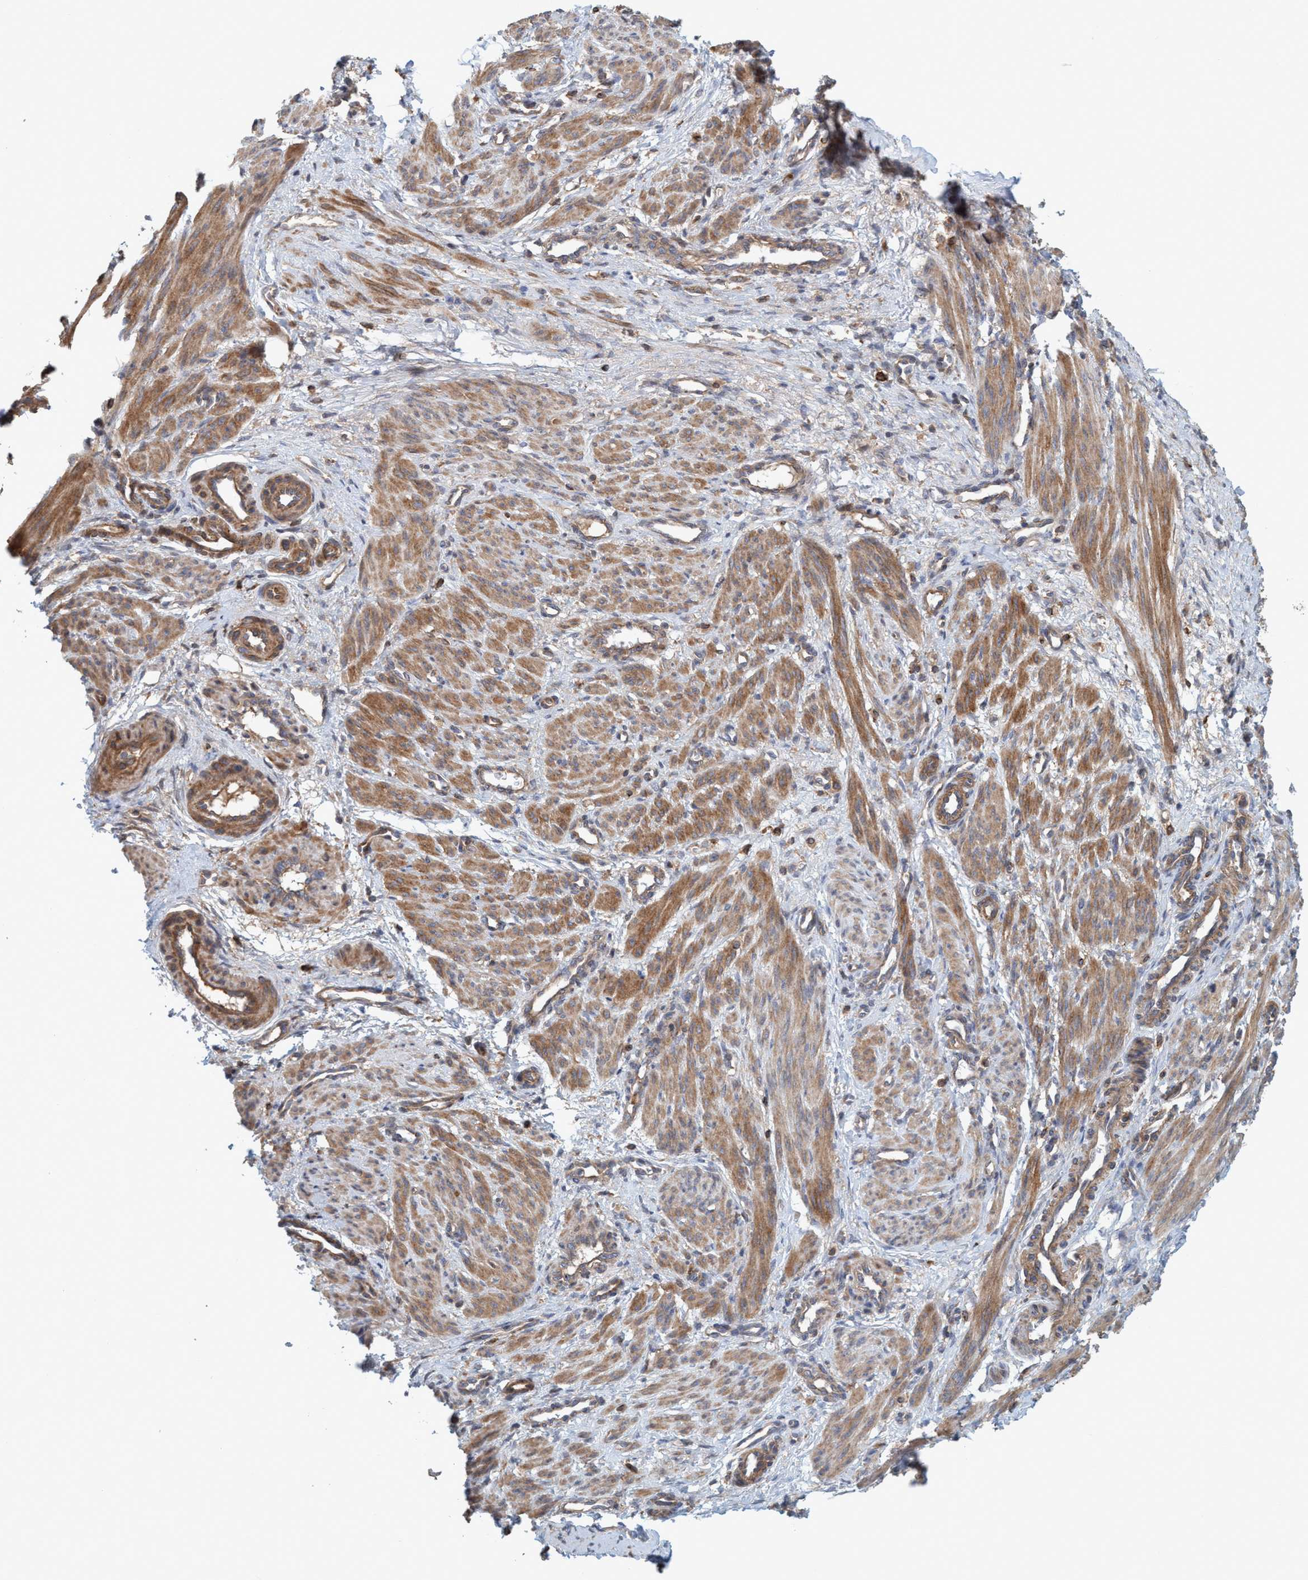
{"staining": {"intensity": "moderate", "quantity": ">75%", "location": "cytoplasmic/membranous"}, "tissue": "smooth muscle", "cell_type": "Smooth muscle cells", "image_type": "normal", "snomed": [{"axis": "morphology", "description": "Normal tissue, NOS"}, {"axis": "topography", "description": "Endometrium"}], "caption": "Immunohistochemistry (IHC) (DAB (3,3'-diaminobenzidine)) staining of benign smooth muscle reveals moderate cytoplasmic/membranous protein expression in about >75% of smooth muscle cells.", "gene": "SPECC1", "patient": {"sex": "female", "age": 33}}